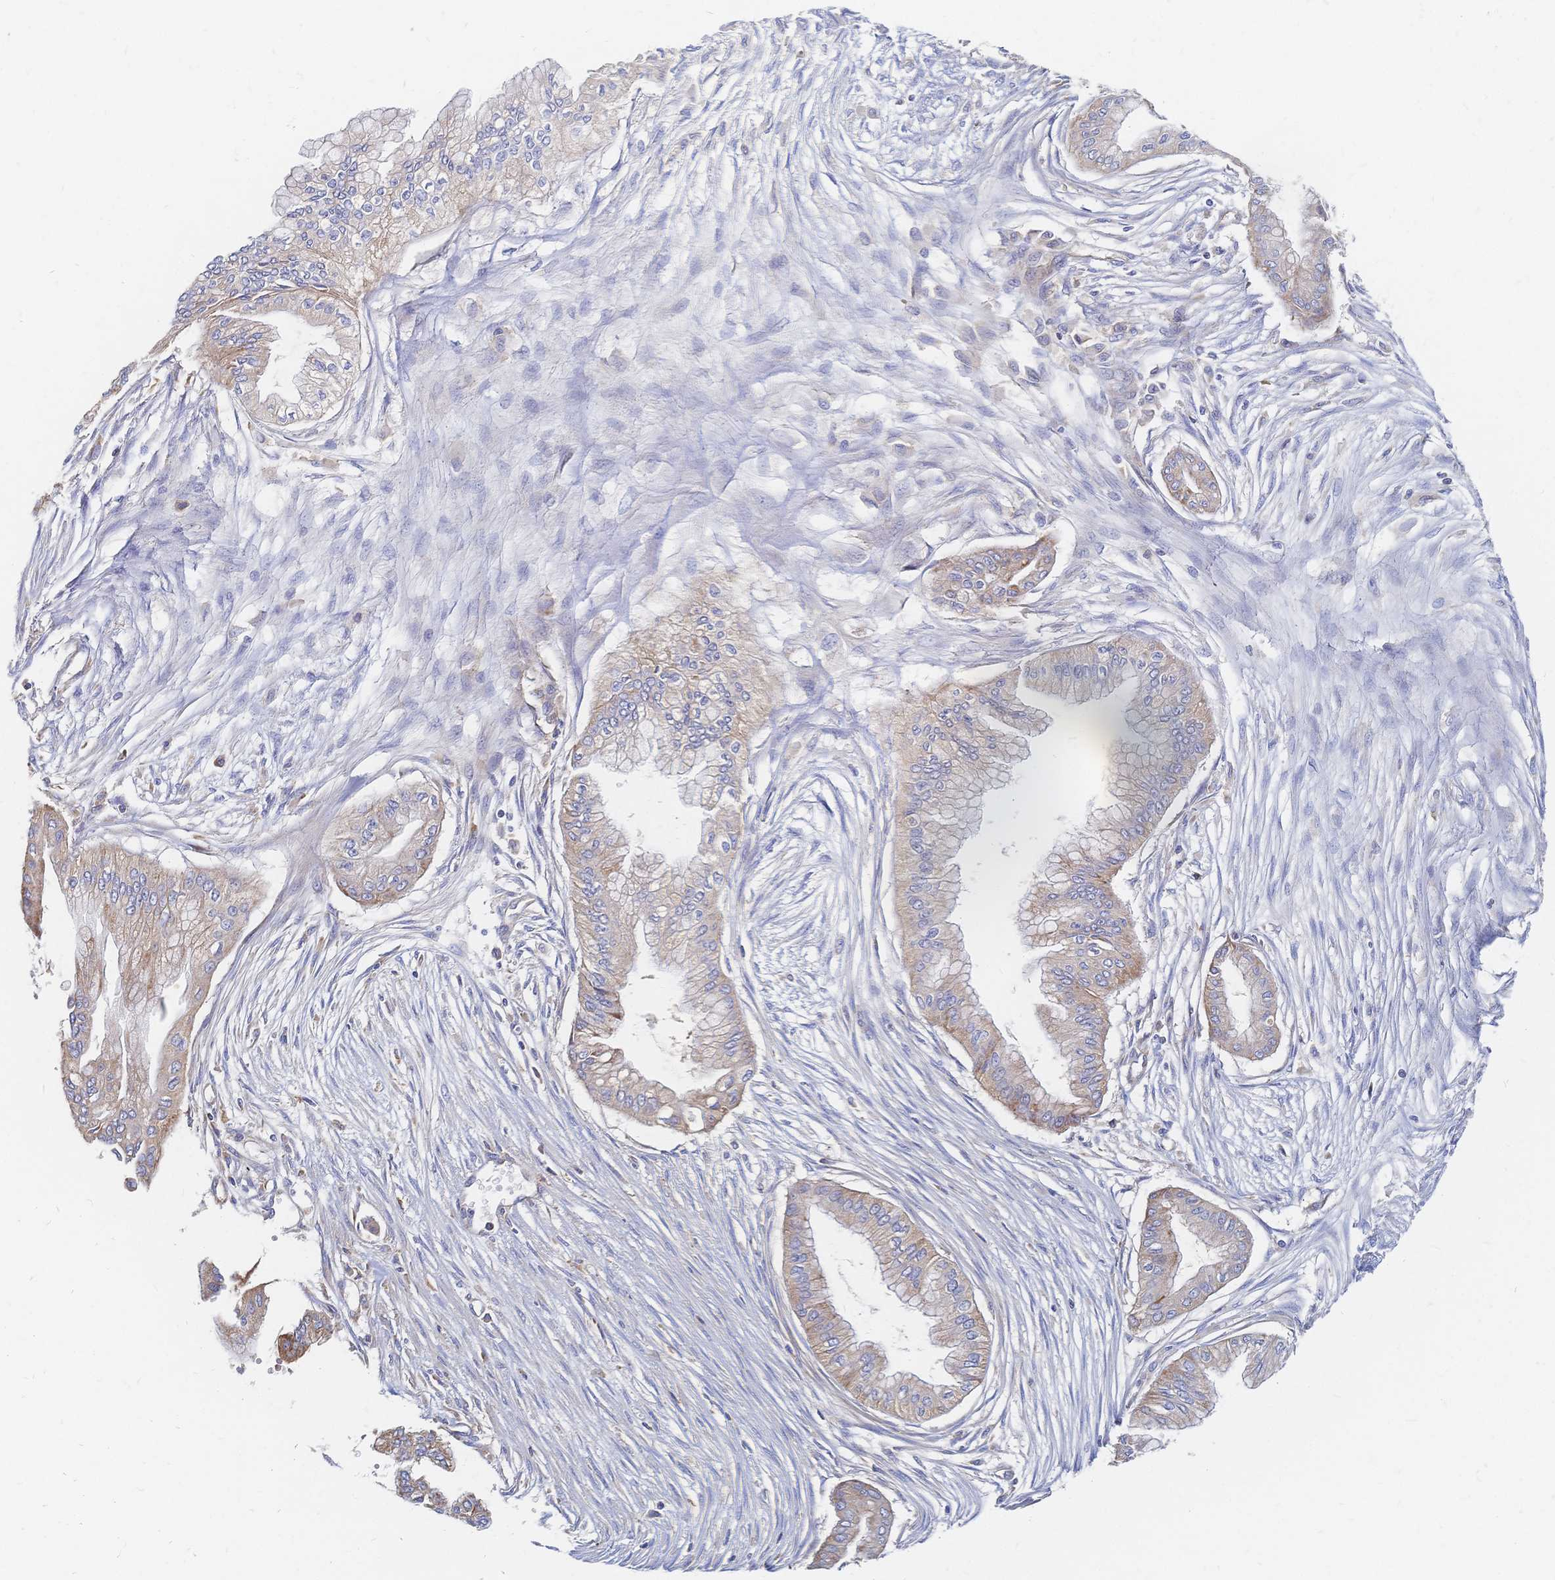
{"staining": {"intensity": "weak", "quantity": "25%-75%", "location": "cytoplasmic/membranous"}, "tissue": "pancreatic cancer", "cell_type": "Tumor cells", "image_type": "cancer", "snomed": [{"axis": "morphology", "description": "Adenocarcinoma, NOS"}, {"axis": "topography", "description": "Pancreas"}], "caption": "Pancreatic cancer (adenocarcinoma) tissue reveals weak cytoplasmic/membranous positivity in about 25%-75% of tumor cells (brown staining indicates protein expression, while blue staining denotes nuclei).", "gene": "SORBS1", "patient": {"sex": "female", "age": 68}}